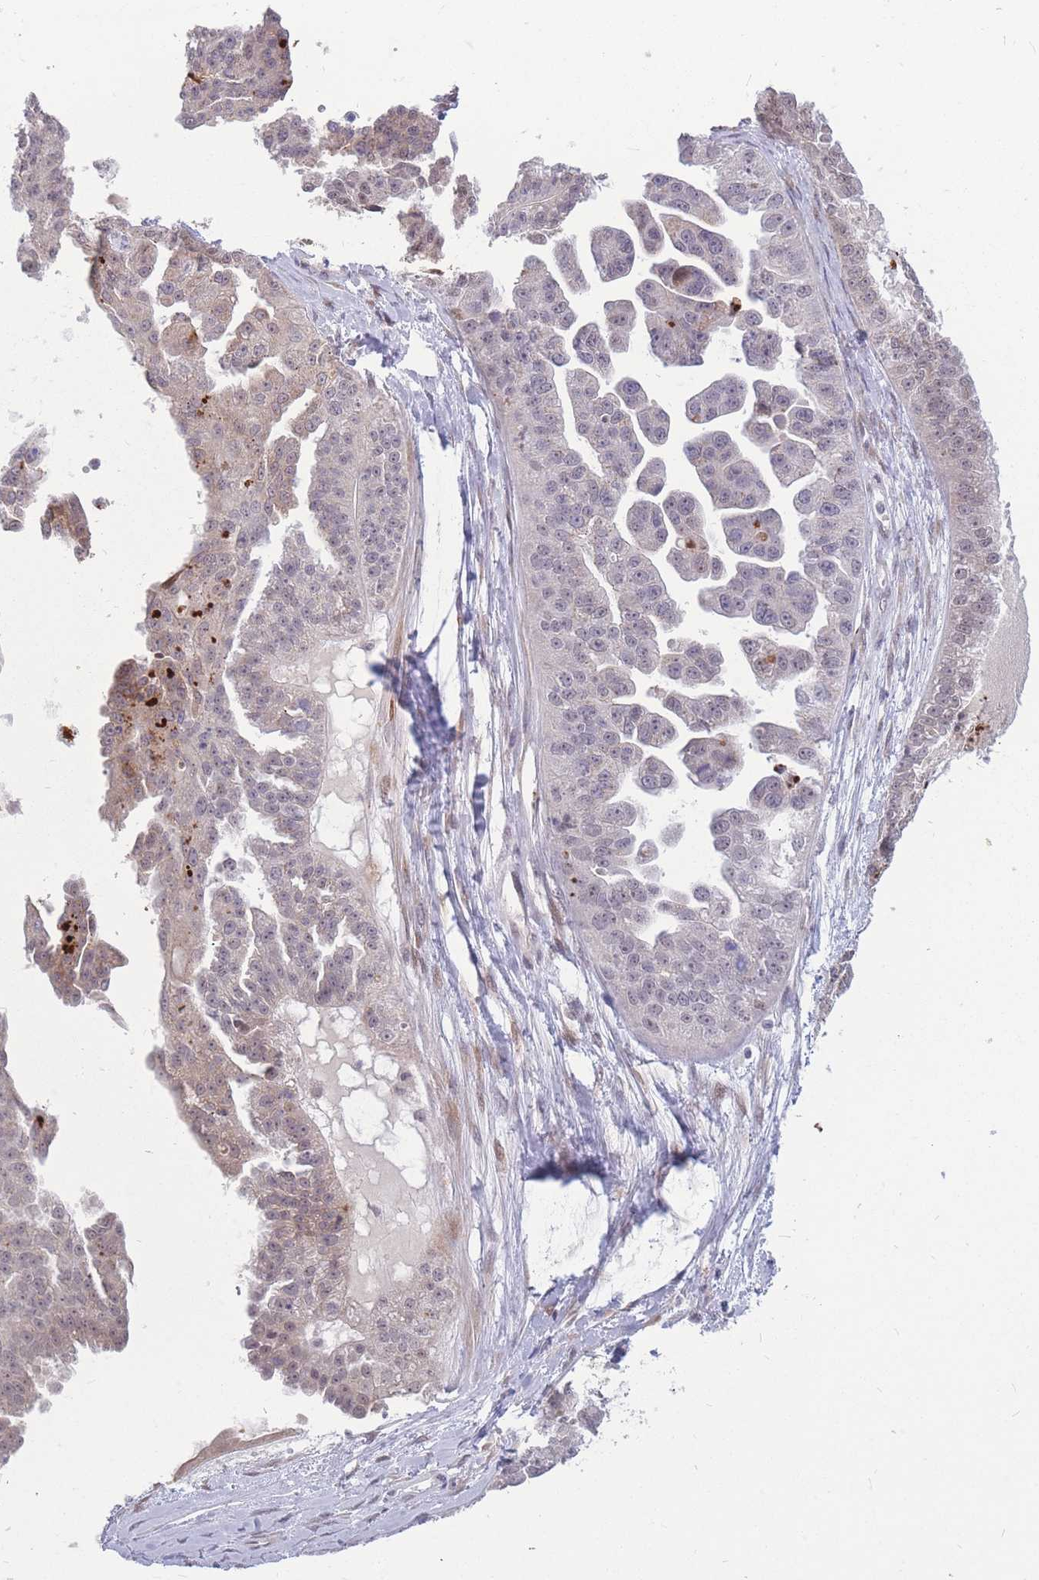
{"staining": {"intensity": "weak", "quantity": "<25%", "location": "cytoplasmic/membranous"}, "tissue": "ovarian cancer", "cell_type": "Tumor cells", "image_type": "cancer", "snomed": [{"axis": "morphology", "description": "Cystadenocarcinoma, serous, NOS"}, {"axis": "topography", "description": "Ovary"}], "caption": "Immunohistochemistry (IHC) of ovarian cancer (serous cystadenocarcinoma) reveals no positivity in tumor cells.", "gene": "ADD2", "patient": {"sex": "female", "age": 58}}